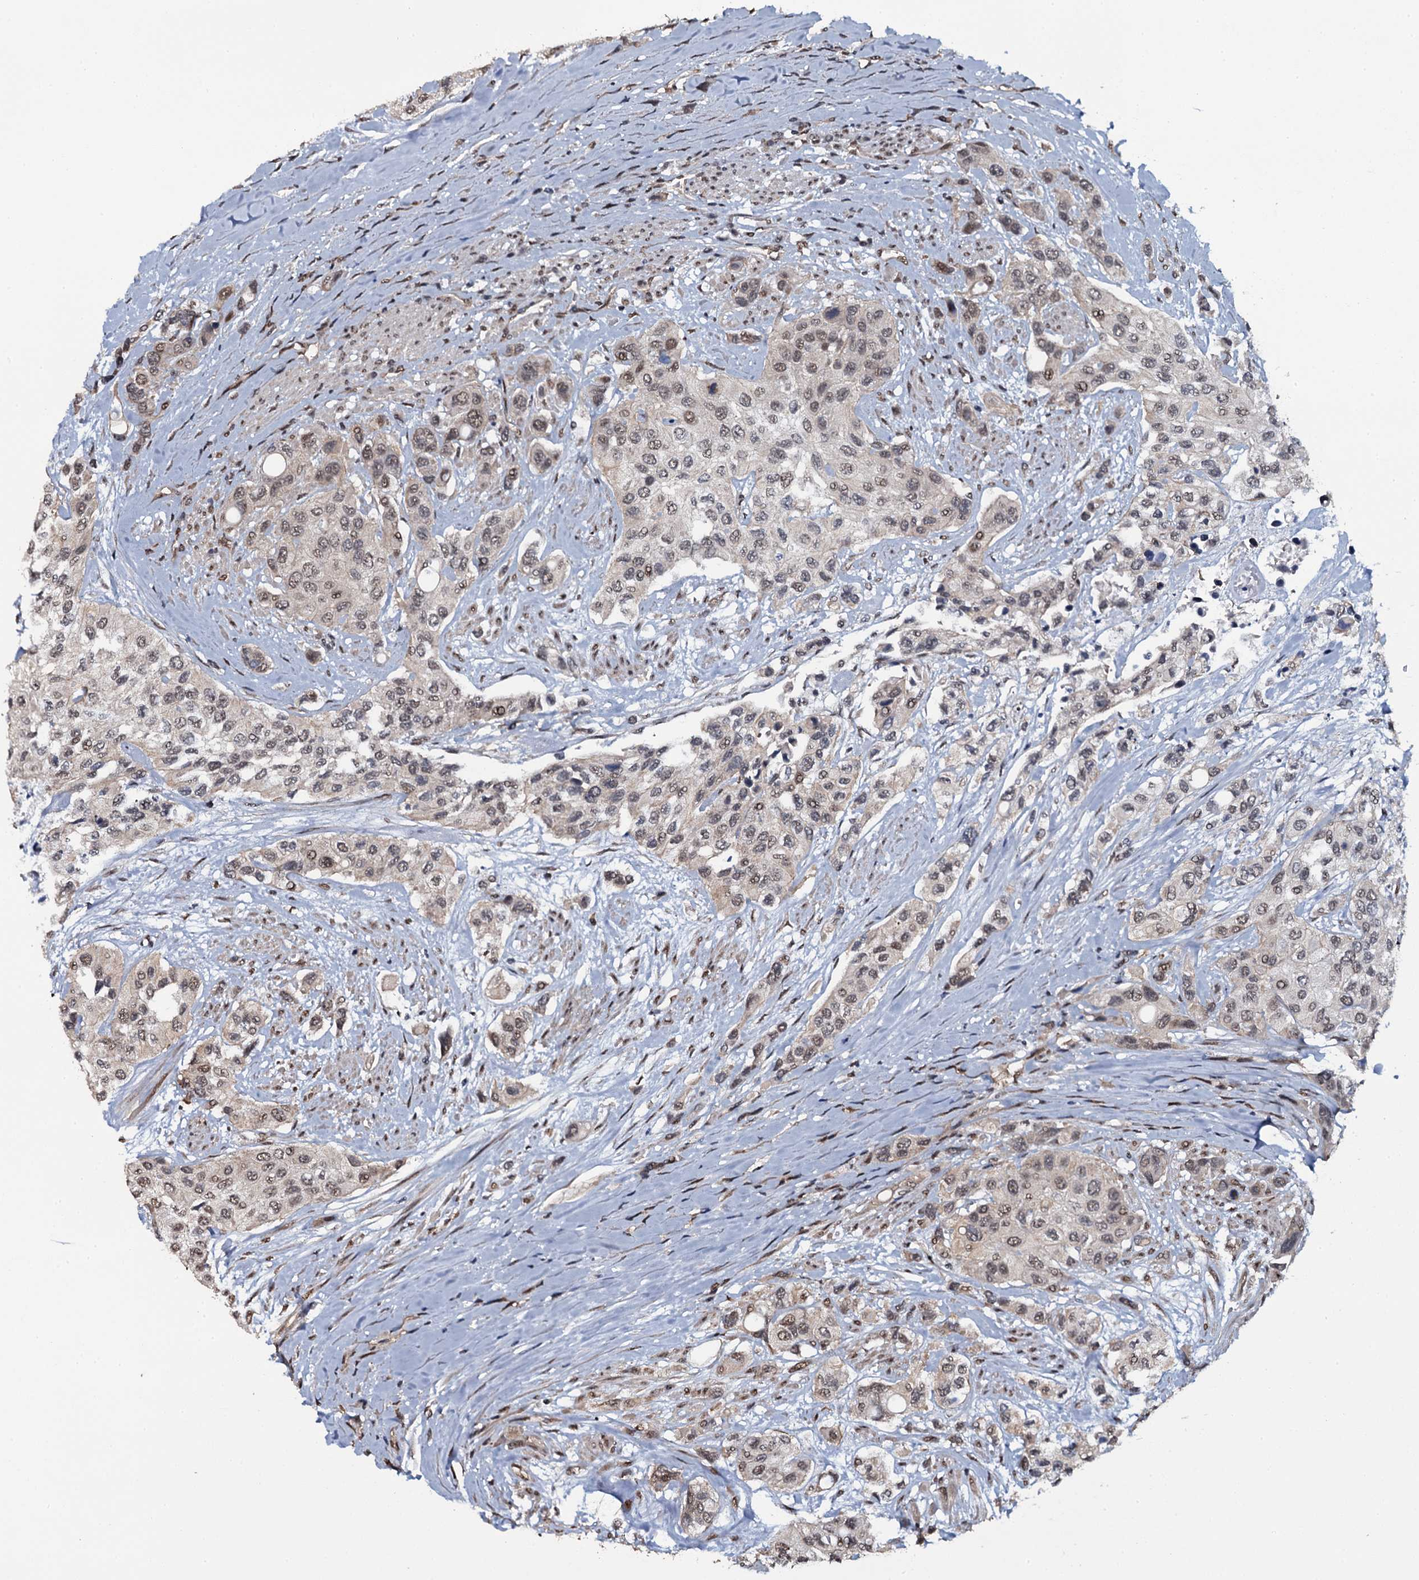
{"staining": {"intensity": "moderate", "quantity": "25%-75%", "location": "nuclear"}, "tissue": "urothelial cancer", "cell_type": "Tumor cells", "image_type": "cancer", "snomed": [{"axis": "morphology", "description": "Normal tissue, NOS"}, {"axis": "morphology", "description": "Urothelial carcinoma, High grade"}, {"axis": "topography", "description": "Vascular tissue"}, {"axis": "topography", "description": "Urinary bladder"}], "caption": "About 25%-75% of tumor cells in human urothelial cancer demonstrate moderate nuclear protein positivity as visualized by brown immunohistochemical staining.", "gene": "SH2D4B", "patient": {"sex": "female", "age": 56}}